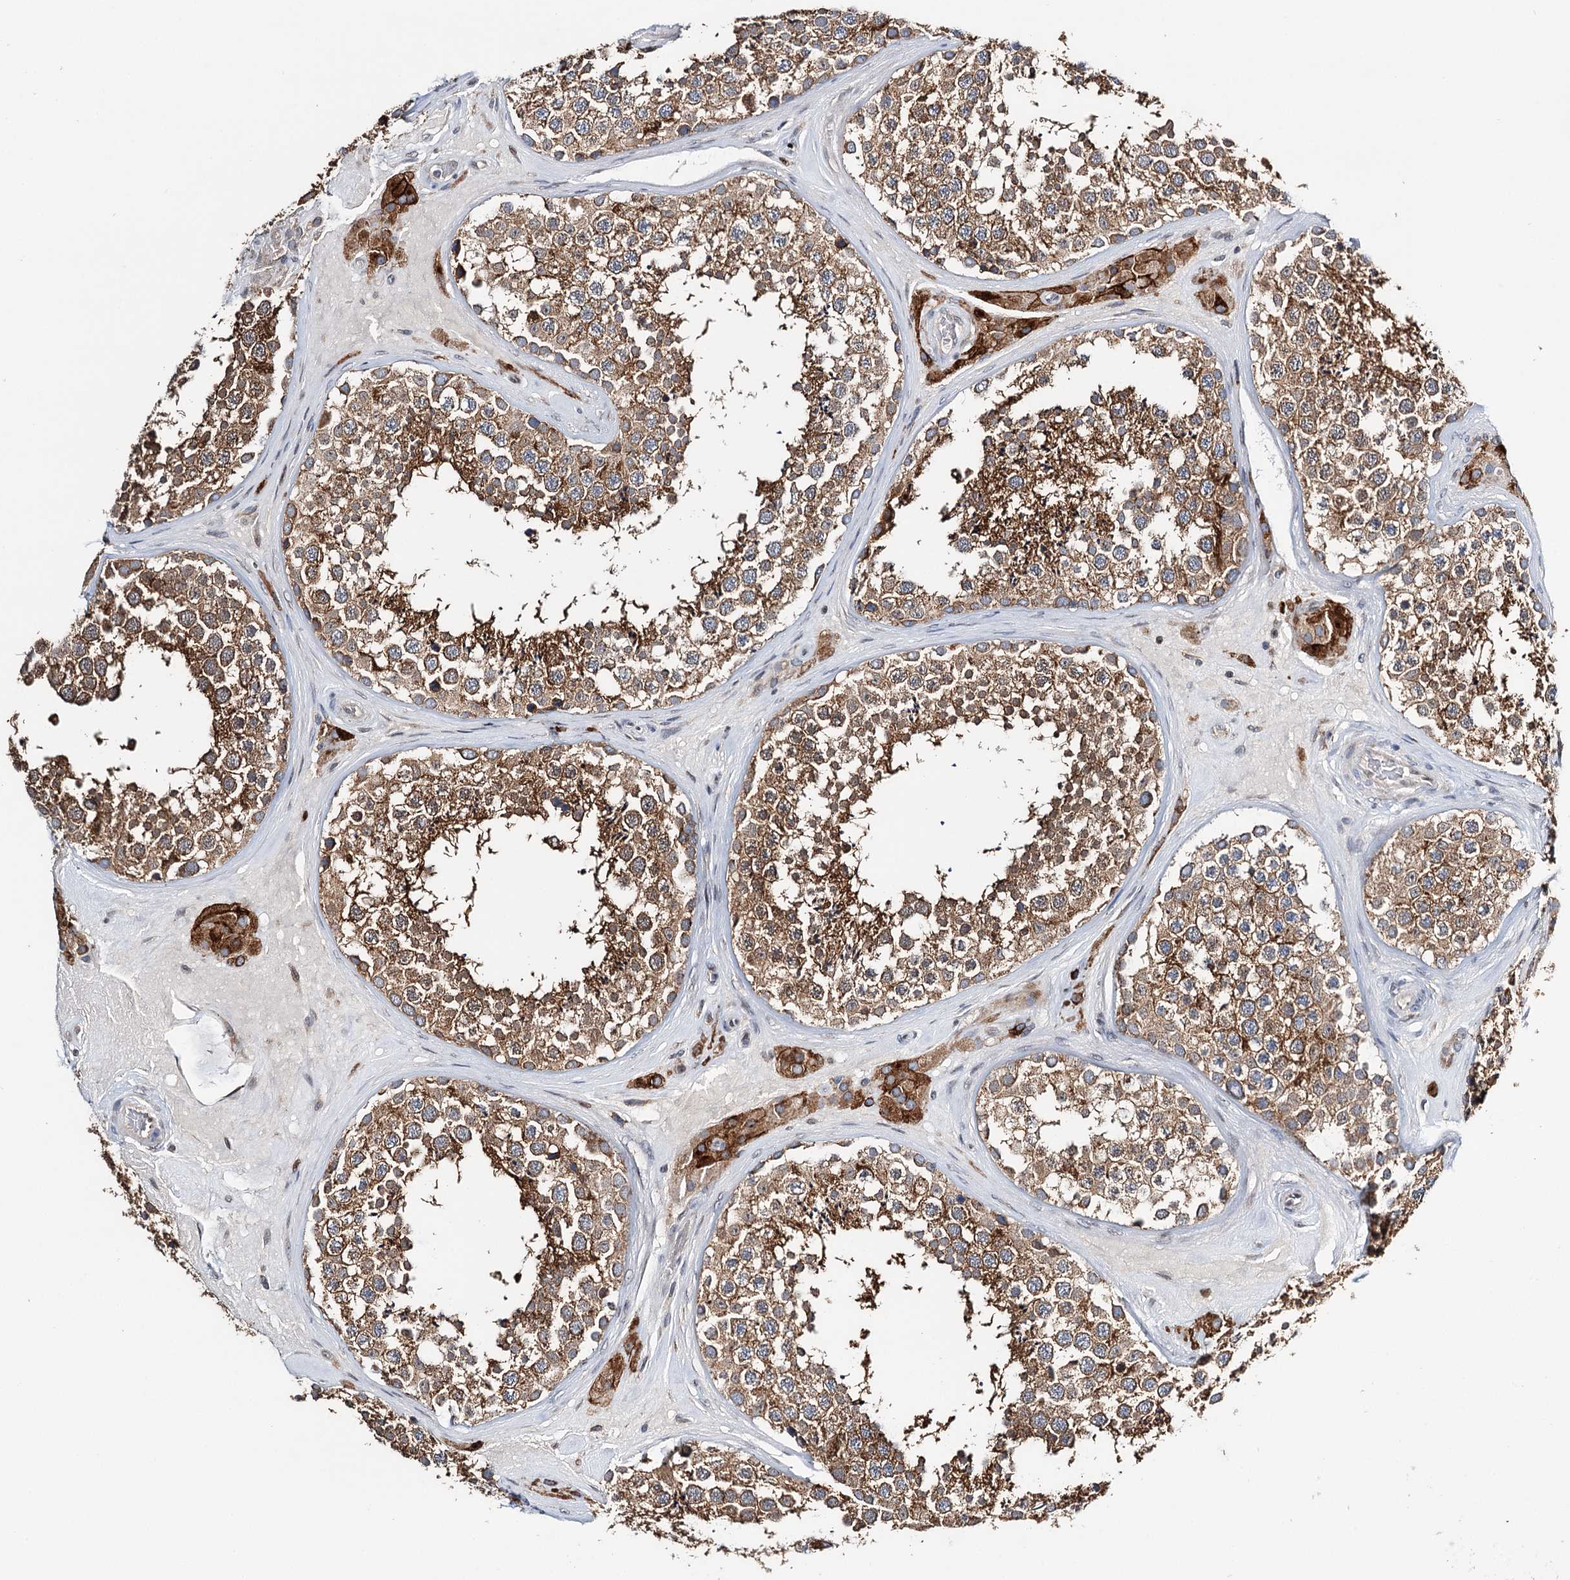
{"staining": {"intensity": "strong", "quantity": ">75%", "location": "cytoplasmic/membranous"}, "tissue": "testis", "cell_type": "Cells in seminiferous ducts", "image_type": "normal", "snomed": [{"axis": "morphology", "description": "Normal tissue, NOS"}, {"axis": "topography", "description": "Testis"}], "caption": "Brown immunohistochemical staining in benign testis shows strong cytoplasmic/membranous staining in approximately >75% of cells in seminiferous ducts. The protein of interest is shown in brown color, while the nuclei are stained blue.", "gene": "CFAP46", "patient": {"sex": "male", "age": 46}}